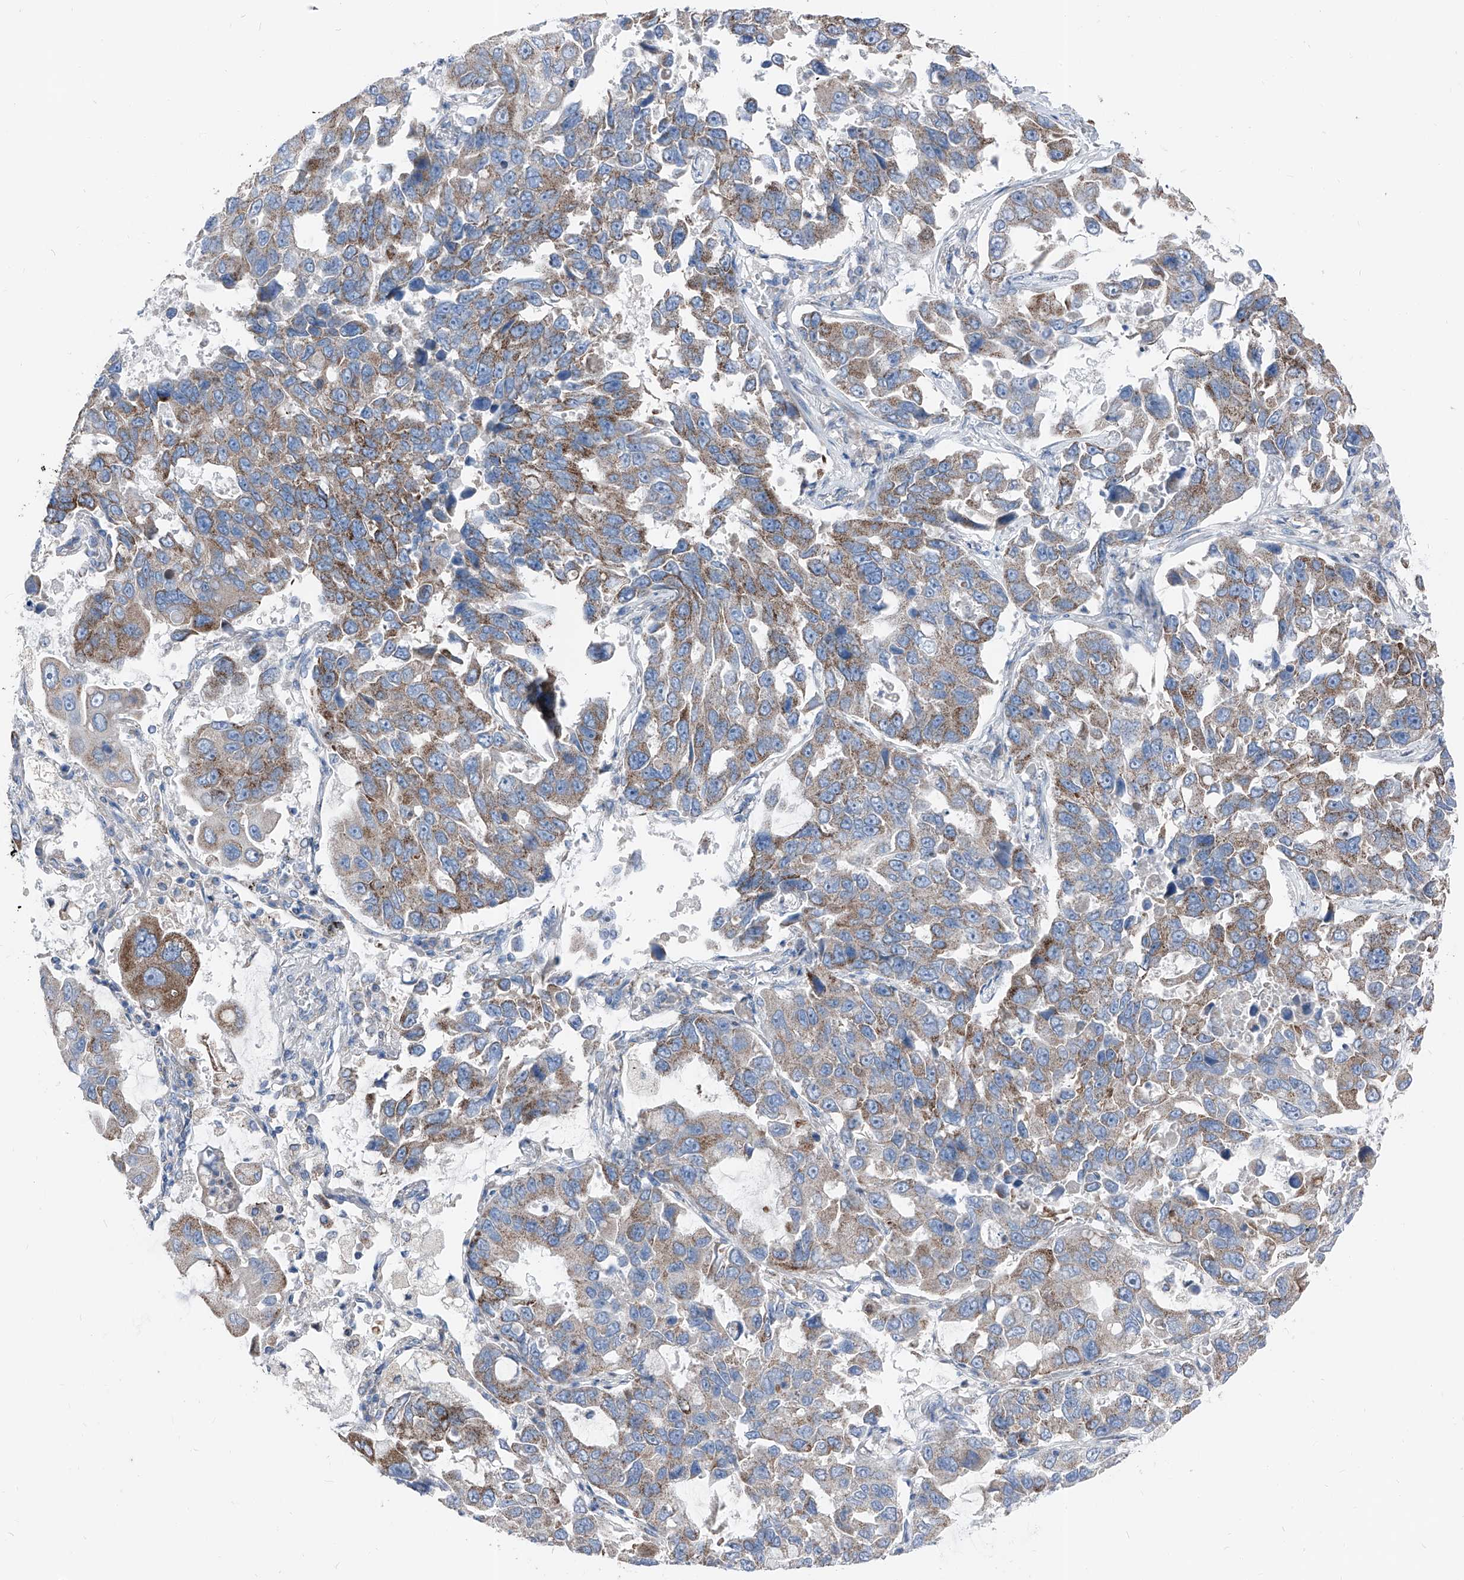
{"staining": {"intensity": "moderate", "quantity": "25%-75%", "location": "cytoplasmic/membranous"}, "tissue": "lung cancer", "cell_type": "Tumor cells", "image_type": "cancer", "snomed": [{"axis": "morphology", "description": "Adenocarcinoma, NOS"}, {"axis": "topography", "description": "Lung"}], "caption": "A histopathology image of human lung cancer stained for a protein displays moderate cytoplasmic/membranous brown staining in tumor cells. The staining is performed using DAB (3,3'-diaminobenzidine) brown chromogen to label protein expression. The nuclei are counter-stained blue using hematoxylin.", "gene": "AGPS", "patient": {"sex": "male", "age": 64}}